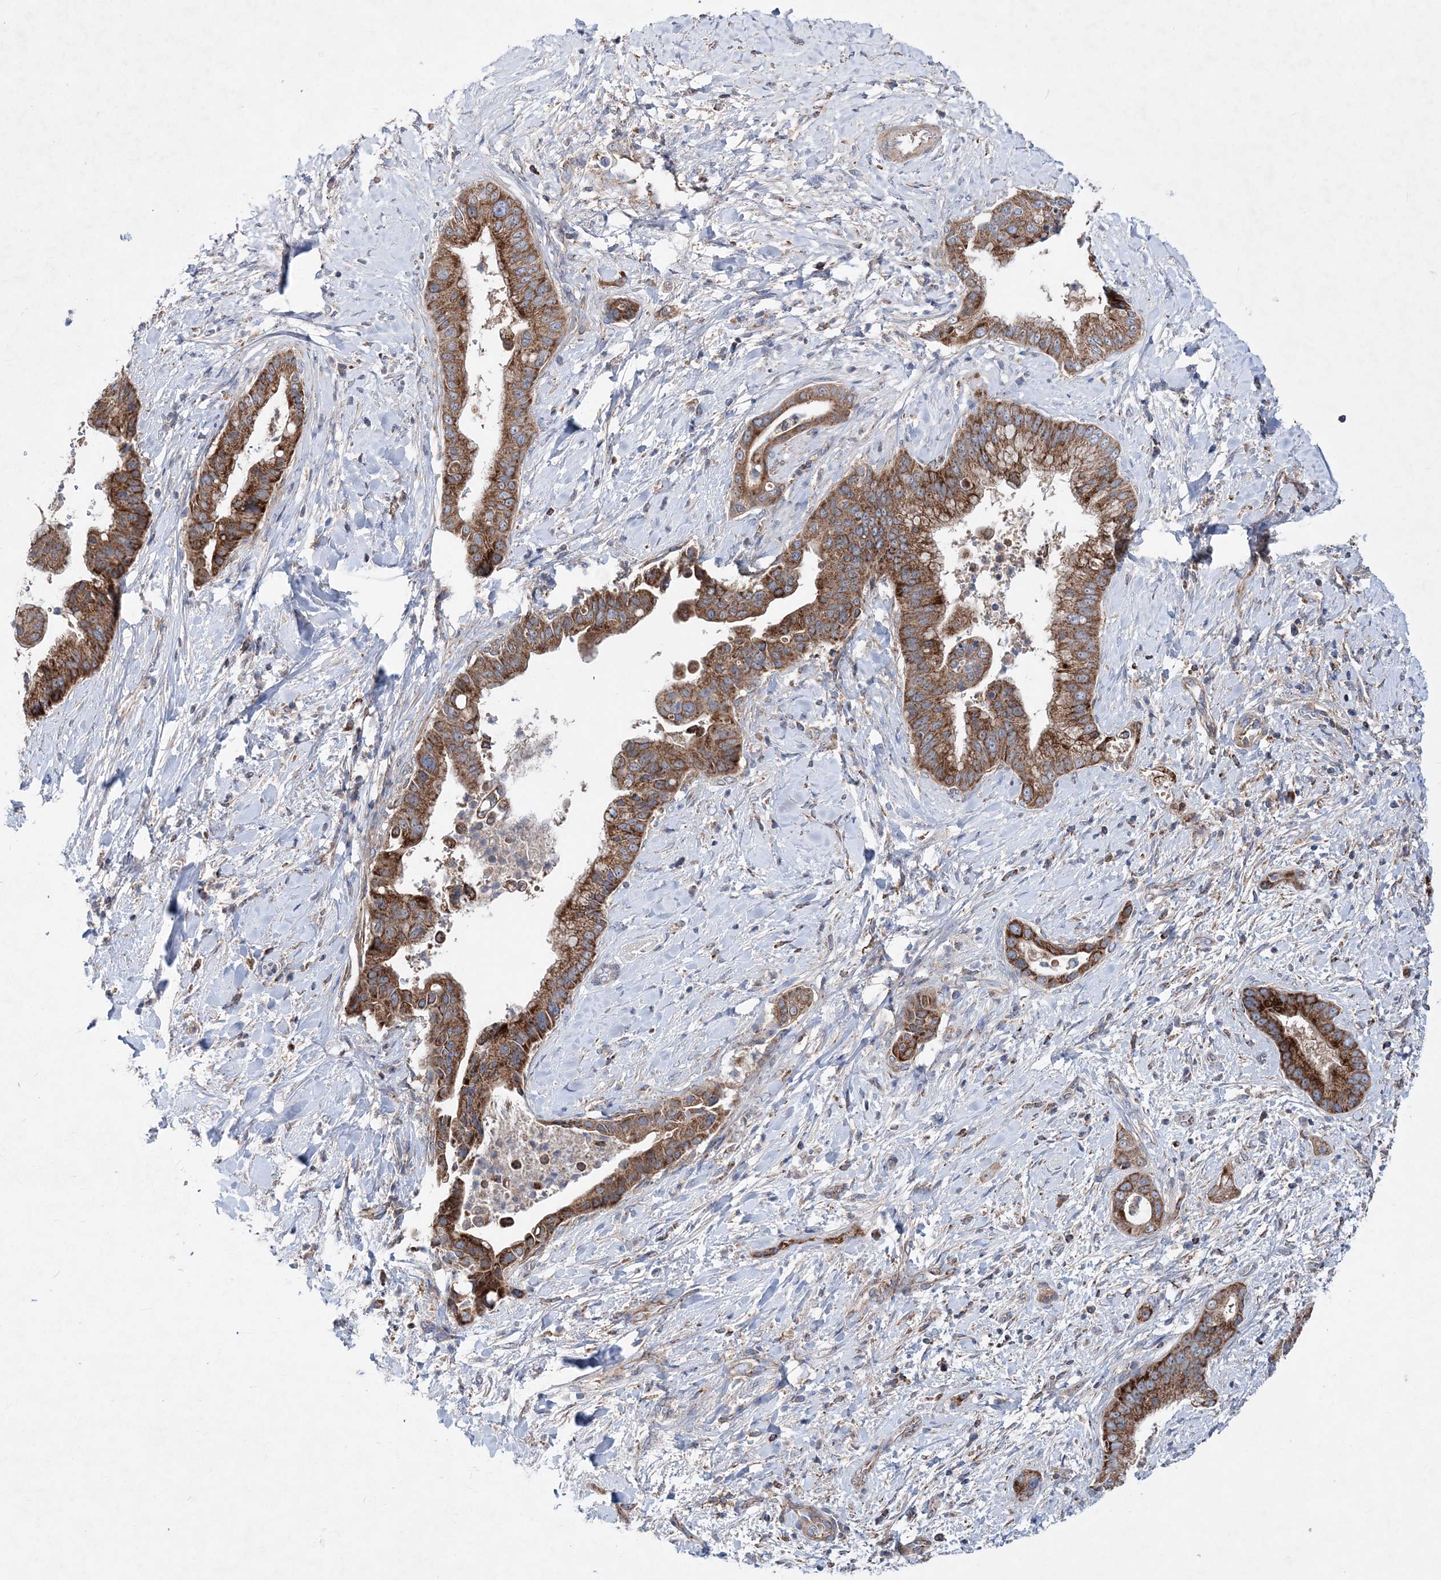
{"staining": {"intensity": "strong", "quantity": ">75%", "location": "cytoplasmic/membranous"}, "tissue": "liver cancer", "cell_type": "Tumor cells", "image_type": "cancer", "snomed": [{"axis": "morphology", "description": "Cholangiocarcinoma"}, {"axis": "topography", "description": "Liver"}], "caption": "Protein expression analysis of human liver cancer reveals strong cytoplasmic/membranous staining in approximately >75% of tumor cells.", "gene": "NGLY1", "patient": {"sex": "female", "age": 54}}